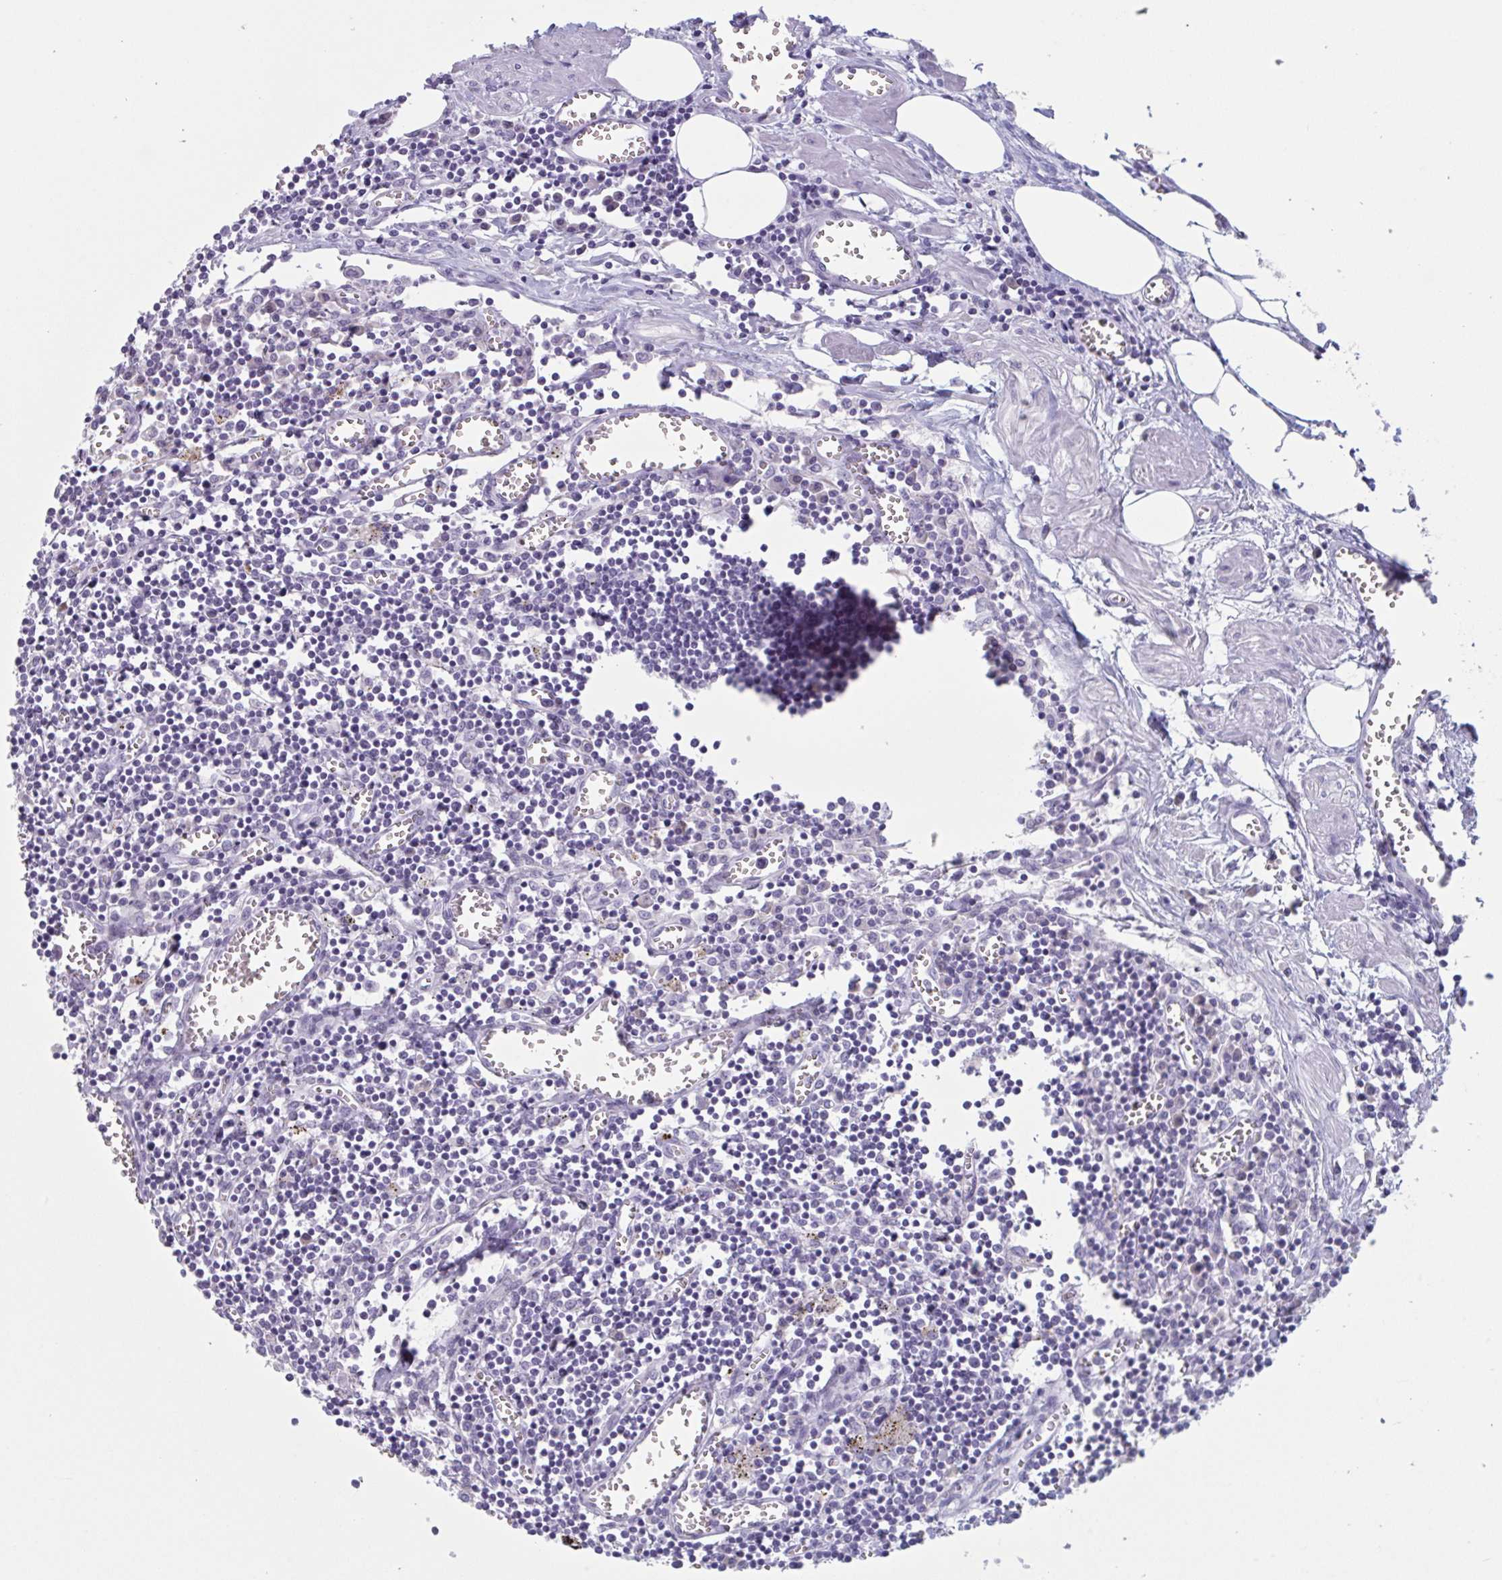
{"staining": {"intensity": "negative", "quantity": "none", "location": "none"}, "tissue": "lymph node", "cell_type": "Germinal center cells", "image_type": "normal", "snomed": [{"axis": "morphology", "description": "Normal tissue, NOS"}, {"axis": "topography", "description": "Lymph node"}], "caption": "Immunohistochemistry photomicrograph of benign lymph node: lymph node stained with DAB (3,3'-diaminobenzidine) demonstrates no significant protein staining in germinal center cells. (DAB (3,3'-diaminobenzidine) immunohistochemistry visualized using brightfield microscopy, high magnification).", "gene": "HSD11B2", "patient": {"sex": "male", "age": 66}}